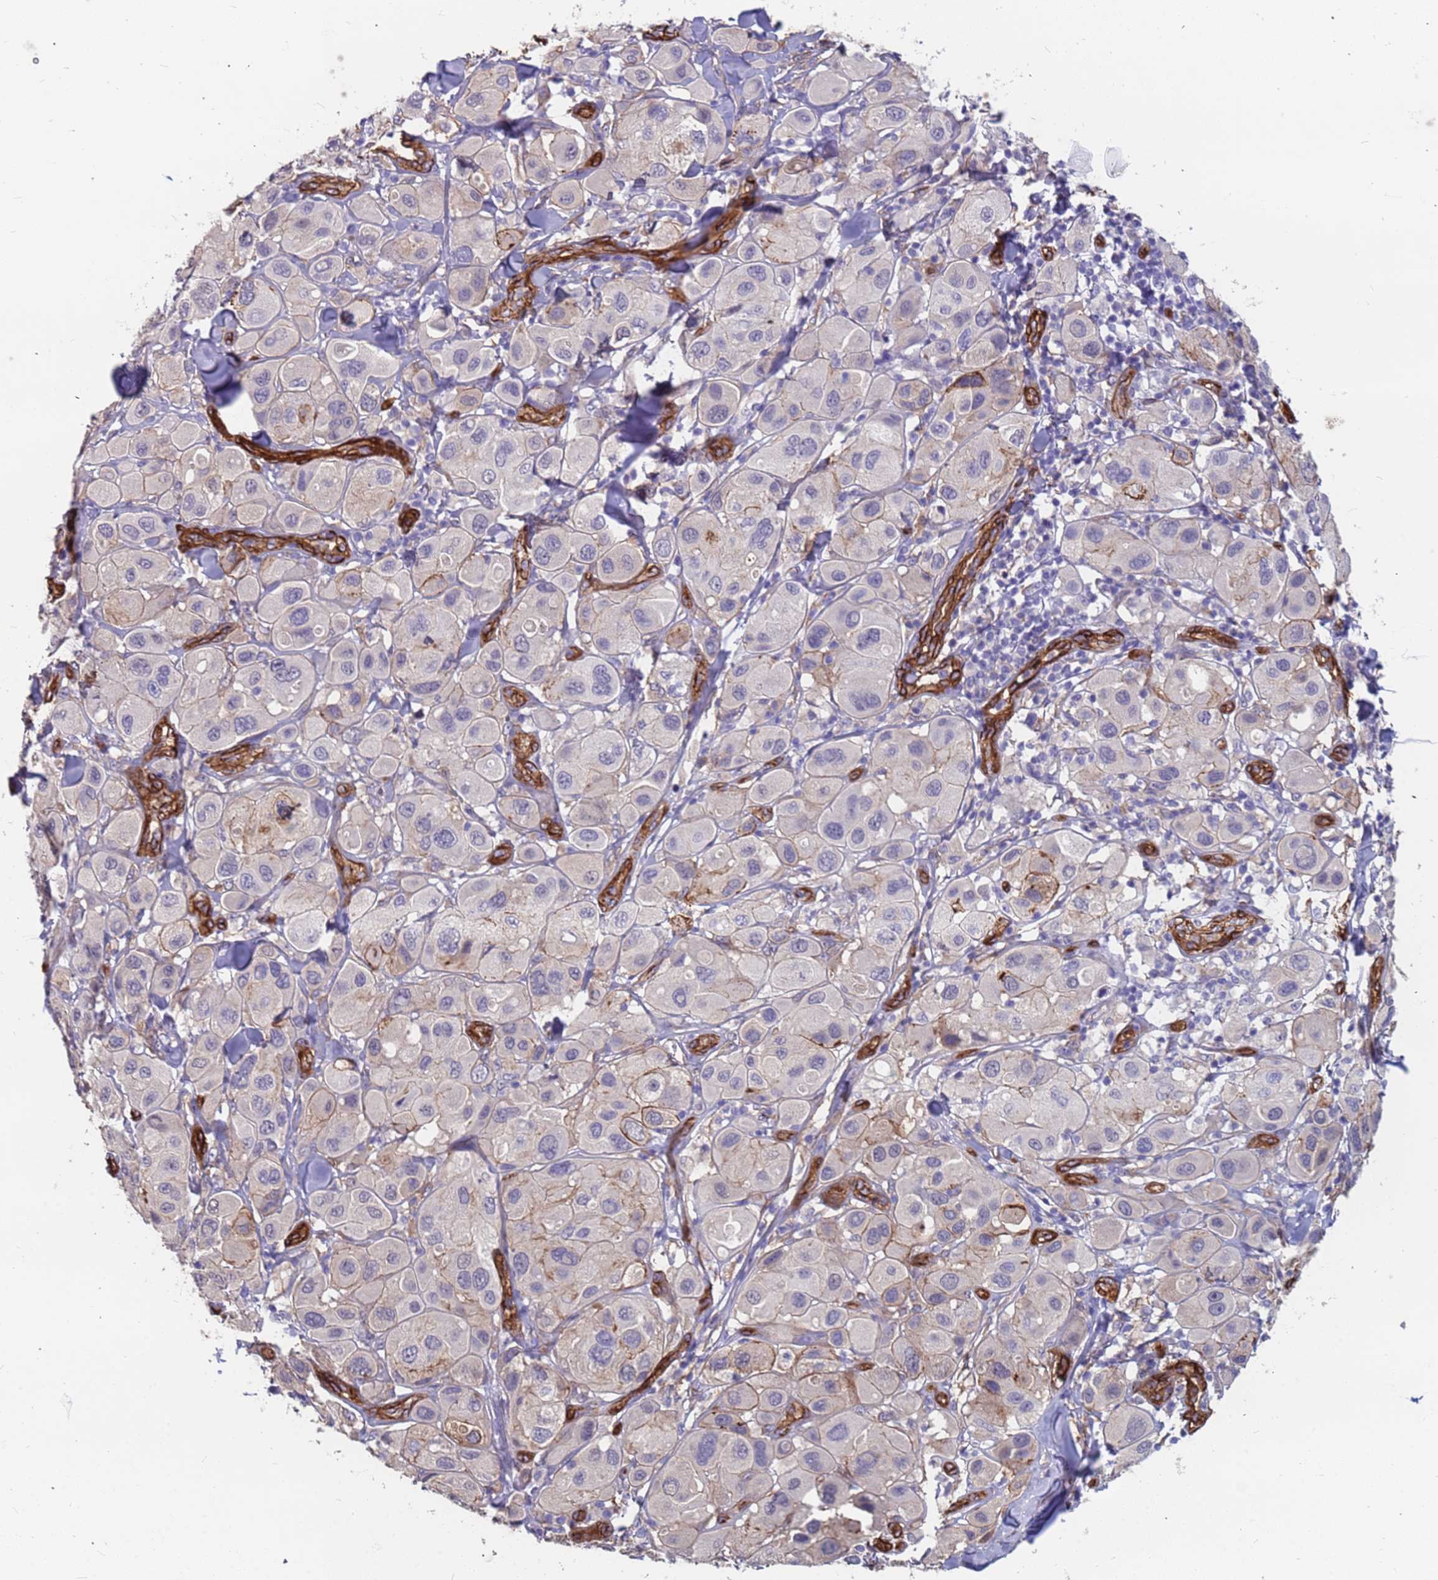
{"staining": {"intensity": "negative", "quantity": "none", "location": "none"}, "tissue": "melanoma", "cell_type": "Tumor cells", "image_type": "cancer", "snomed": [{"axis": "morphology", "description": "Malignant melanoma, Metastatic site"}, {"axis": "topography", "description": "Skin"}], "caption": "Immunohistochemical staining of human malignant melanoma (metastatic site) demonstrates no significant positivity in tumor cells.", "gene": "EHD2", "patient": {"sex": "male", "age": 41}}